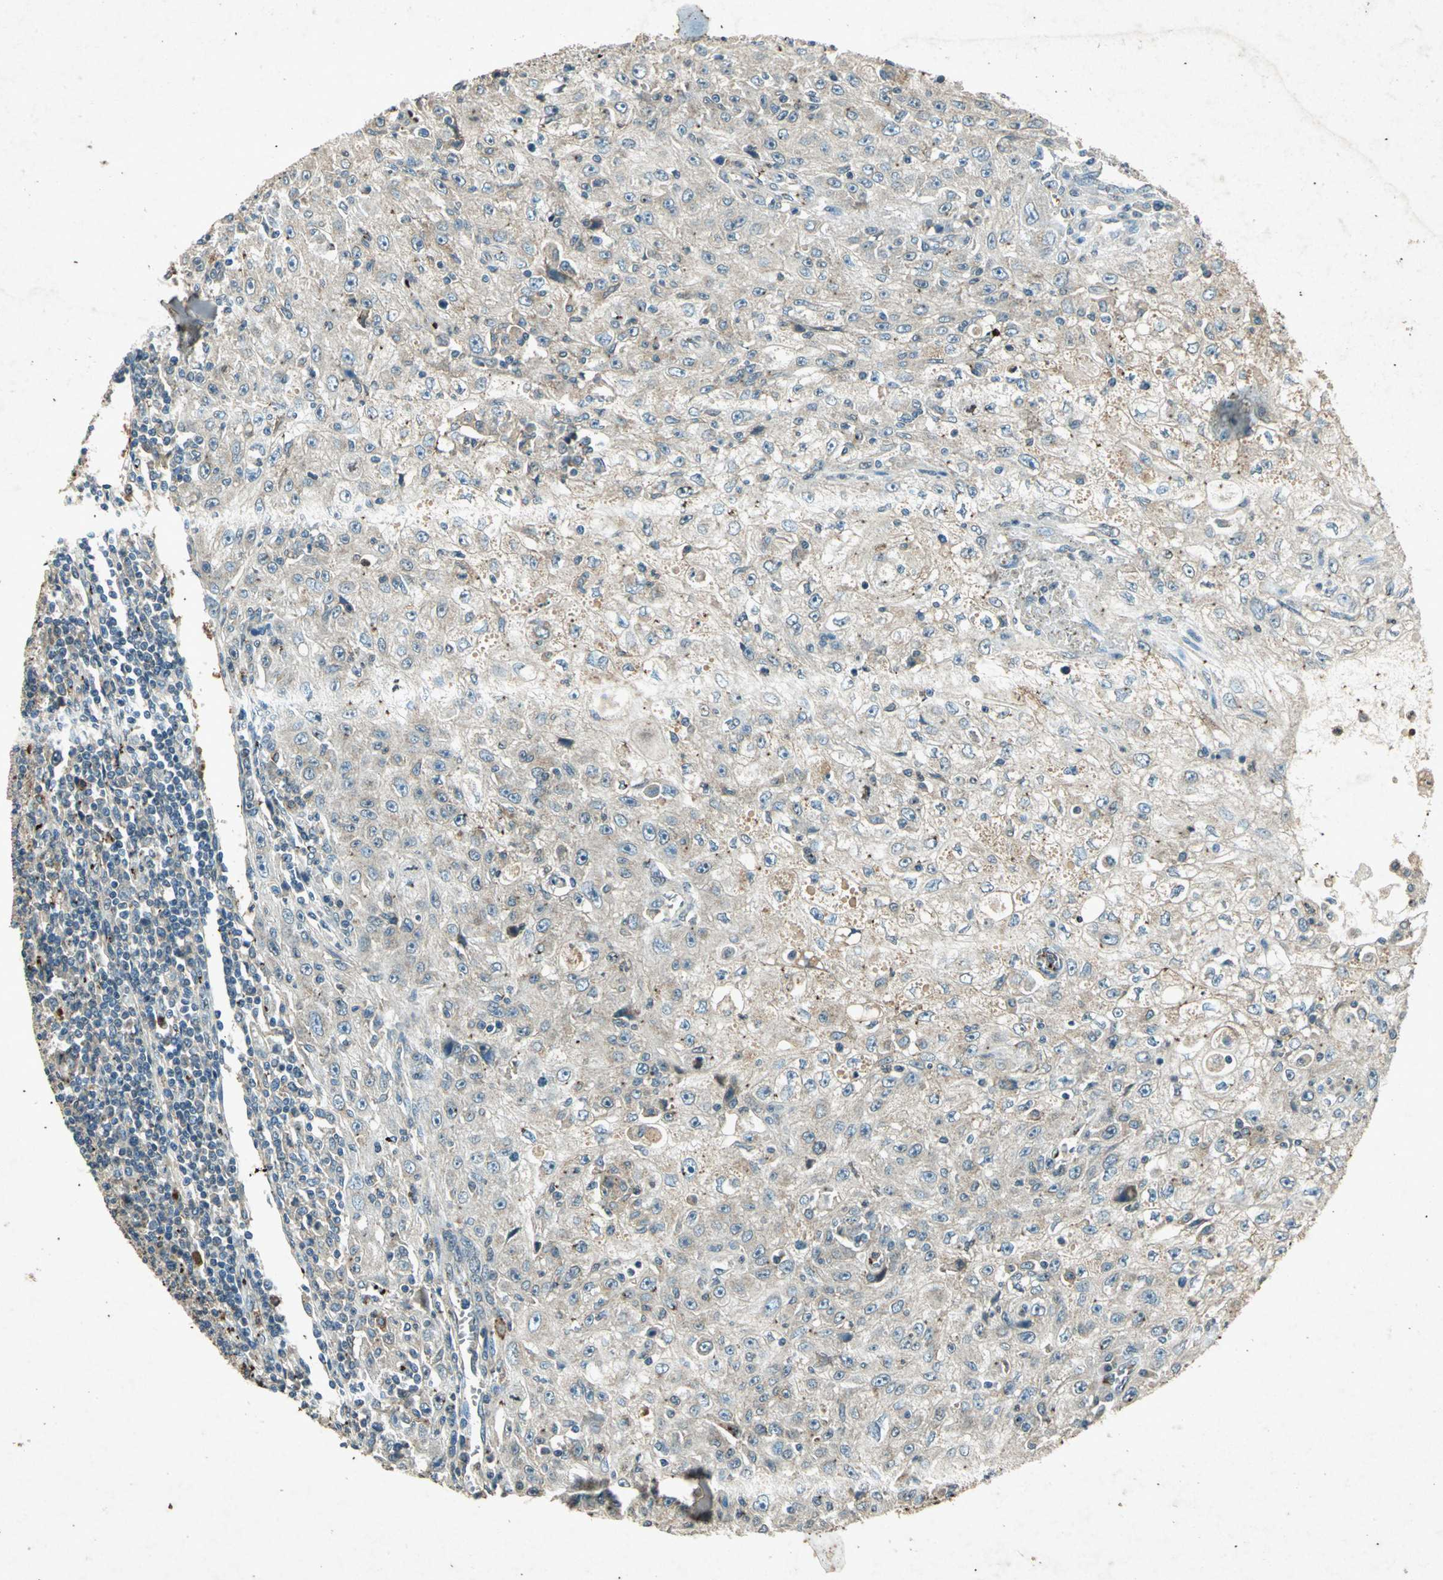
{"staining": {"intensity": "weak", "quantity": "<25%", "location": "cytoplasmic/membranous"}, "tissue": "skin cancer", "cell_type": "Tumor cells", "image_type": "cancer", "snomed": [{"axis": "morphology", "description": "Squamous cell carcinoma, NOS"}, {"axis": "topography", "description": "Skin"}], "caption": "Immunohistochemical staining of skin cancer (squamous cell carcinoma) demonstrates no significant staining in tumor cells.", "gene": "PSEN1", "patient": {"sex": "male", "age": 75}}